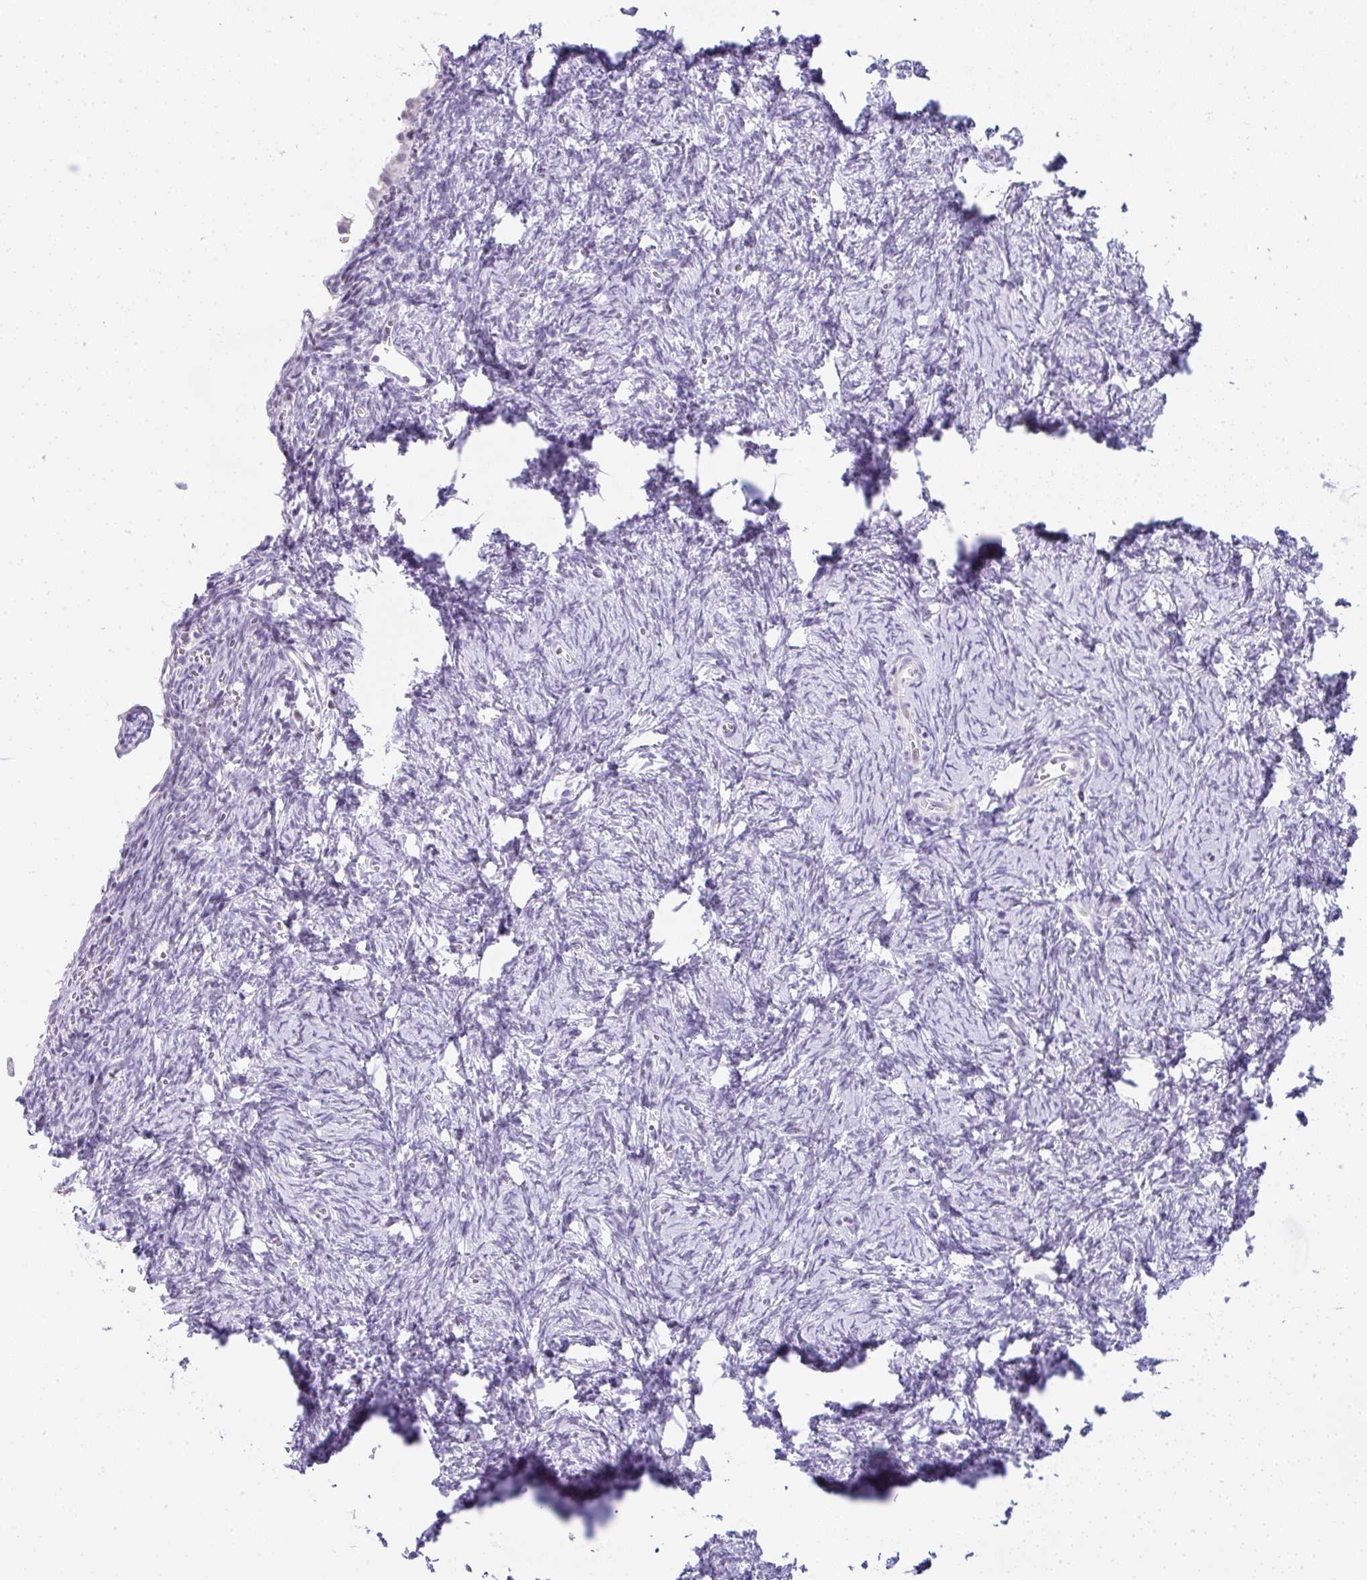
{"staining": {"intensity": "negative", "quantity": "none", "location": "none"}, "tissue": "ovary", "cell_type": "Follicle cells", "image_type": "normal", "snomed": [{"axis": "morphology", "description": "Normal tissue, NOS"}, {"axis": "topography", "description": "Ovary"}], "caption": "The immunohistochemistry (IHC) histopathology image has no significant positivity in follicle cells of ovary. (Brightfield microscopy of DAB (3,3'-diaminobenzidine) IHC at high magnification).", "gene": "NR1D2", "patient": {"sex": "female", "age": 41}}